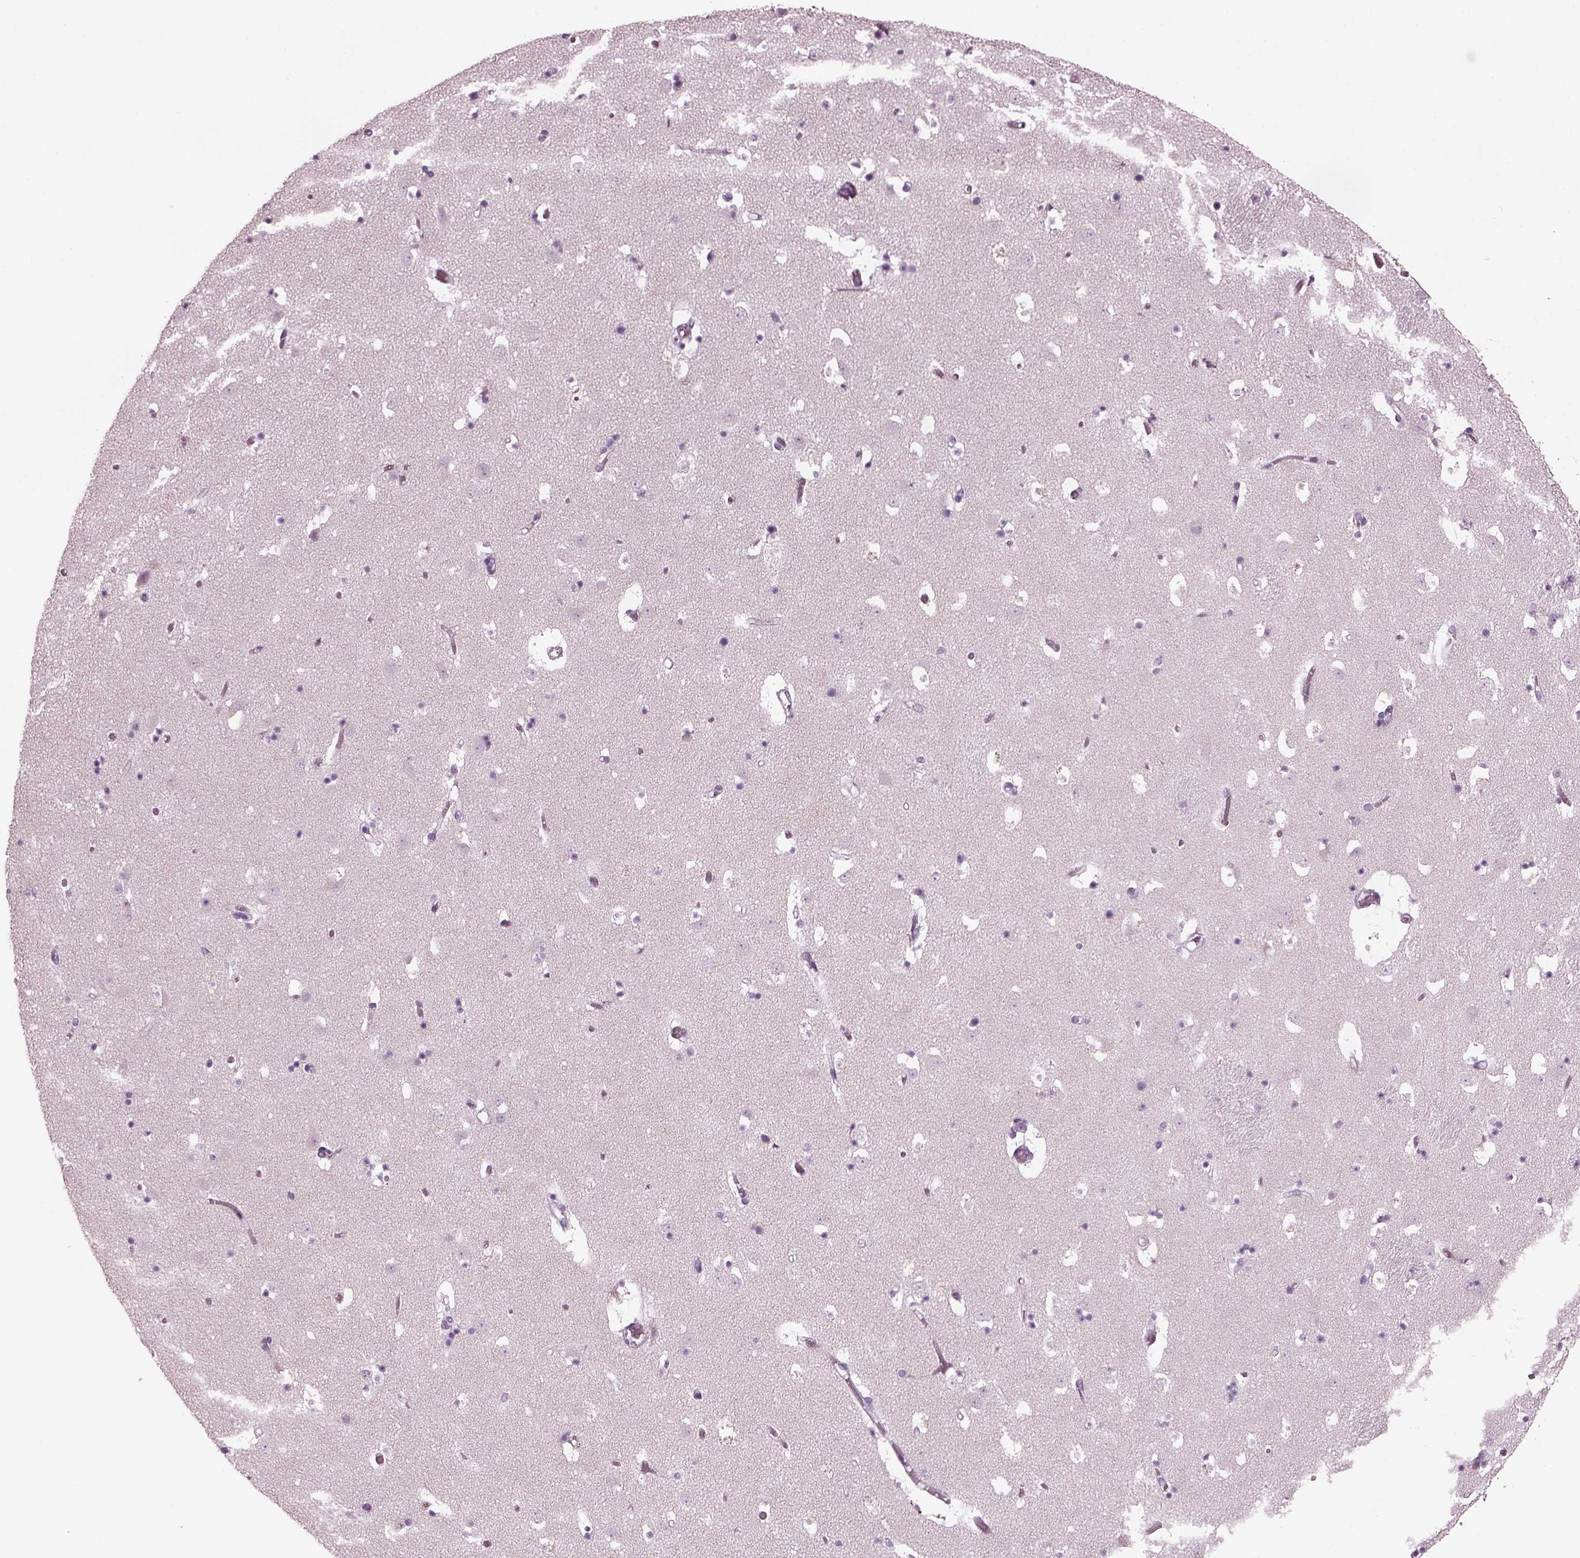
{"staining": {"intensity": "negative", "quantity": "none", "location": "none"}, "tissue": "caudate", "cell_type": "Glial cells", "image_type": "normal", "snomed": [{"axis": "morphology", "description": "Normal tissue, NOS"}, {"axis": "topography", "description": "Lateral ventricle wall"}], "caption": "This is an IHC histopathology image of normal caudate. There is no expression in glial cells.", "gene": "PDC", "patient": {"sex": "female", "age": 42}}